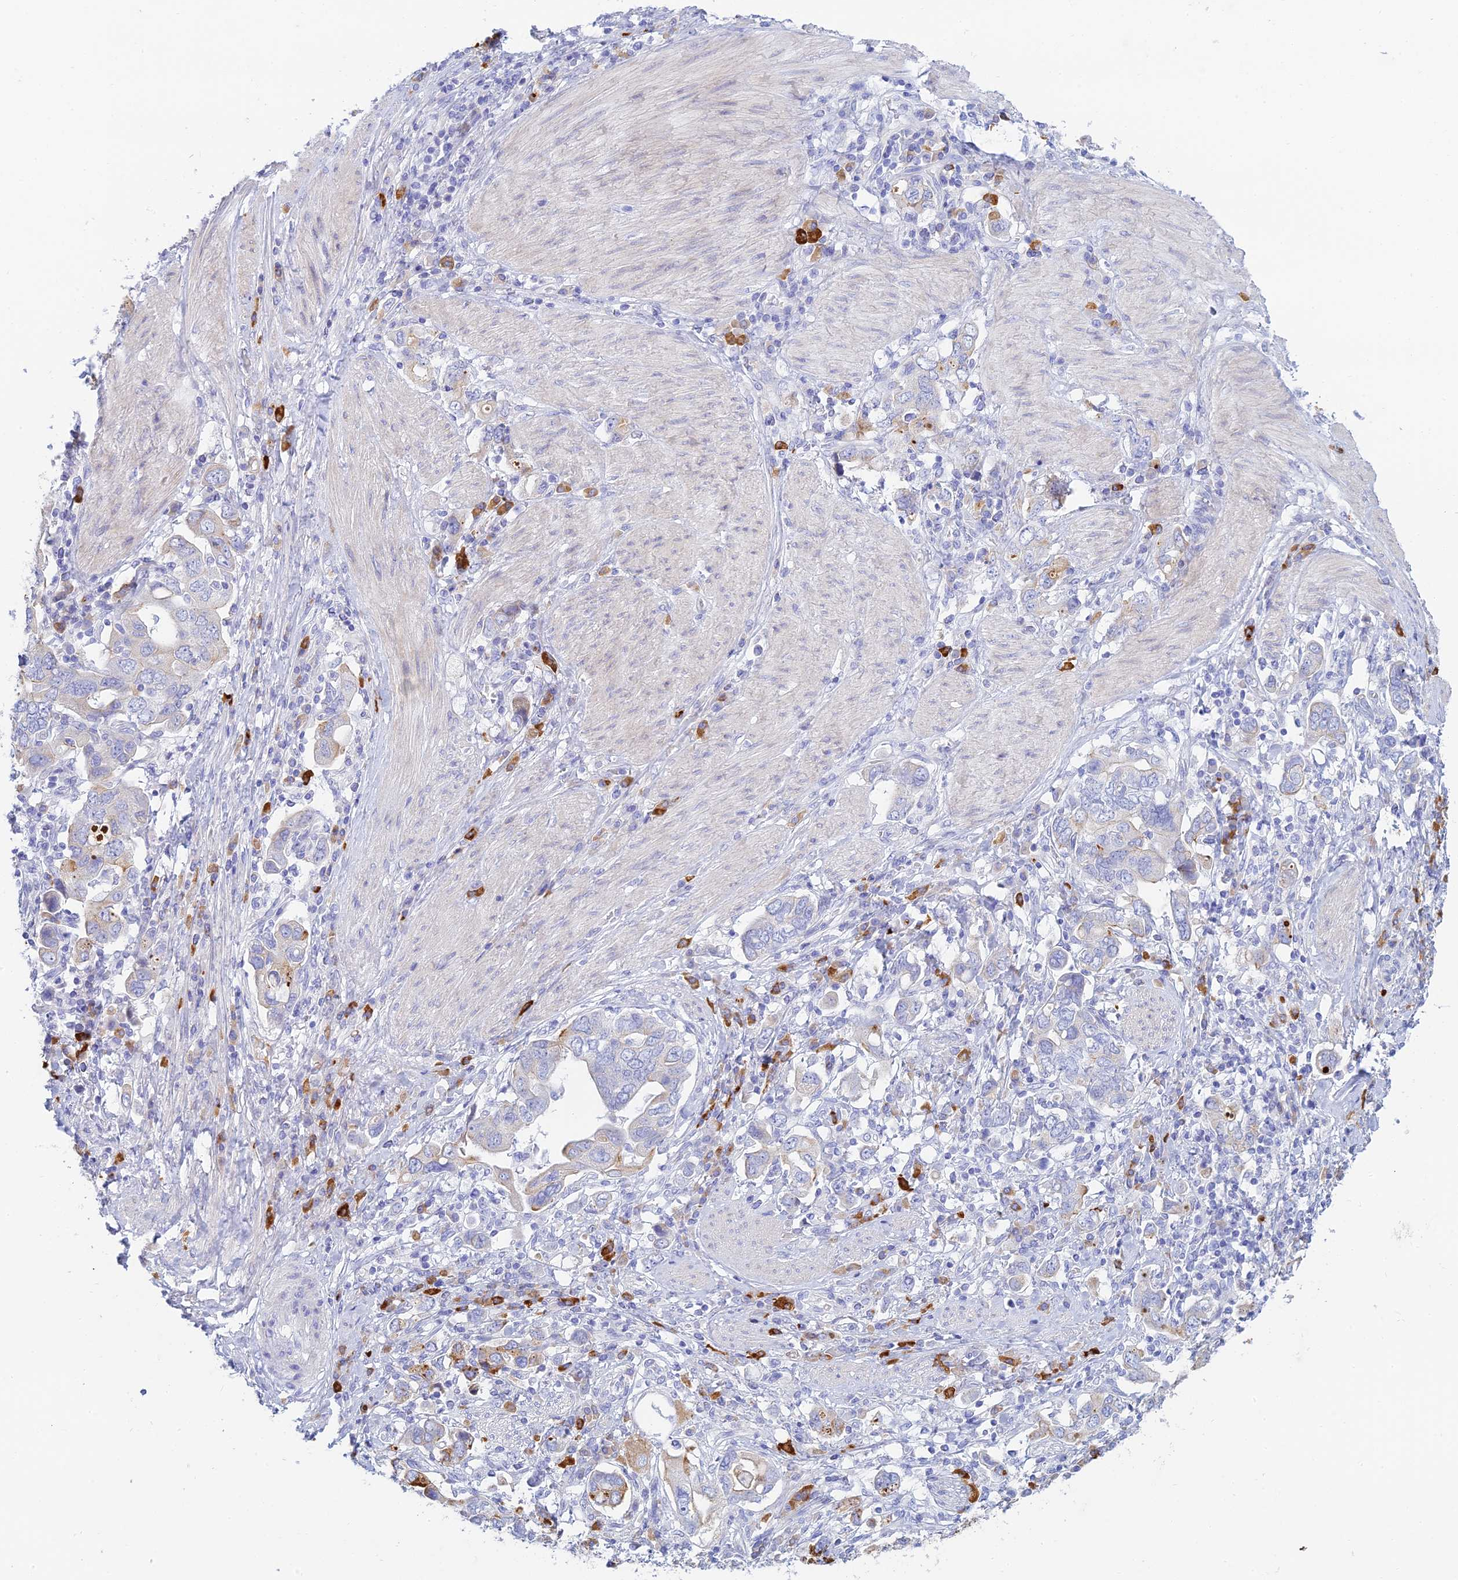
{"staining": {"intensity": "negative", "quantity": "none", "location": "none"}, "tissue": "stomach cancer", "cell_type": "Tumor cells", "image_type": "cancer", "snomed": [{"axis": "morphology", "description": "Adenocarcinoma, NOS"}, {"axis": "topography", "description": "Stomach, upper"}, {"axis": "topography", "description": "Stomach"}], "caption": "An immunohistochemistry image of stomach cancer (adenocarcinoma) is shown. There is no staining in tumor cells of stomach cancer (adenocarcinoma).", "gene": "CEP152", "patient": {"sex": "male", "age": 62}}